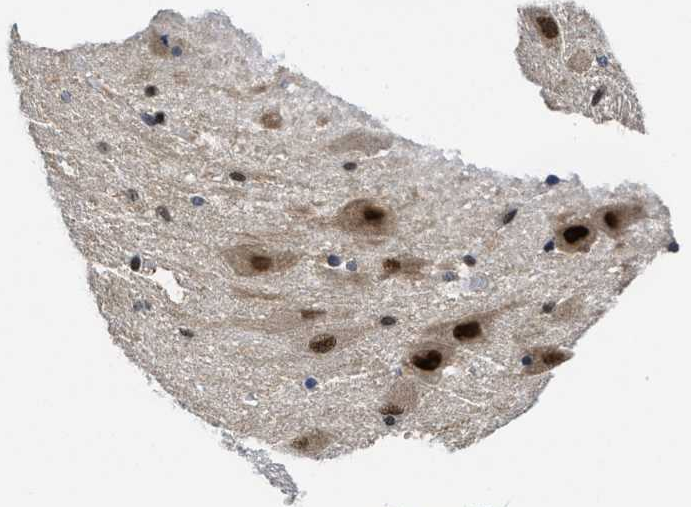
{"staining": {"intensity": "moderate", "quantity": ">75%", "location": "cytoplasmic/membranous"}, "tissue": "hippocampus", "cell_type": "Glial cells", "image_type": "normal", "snomed": [{"axis": "morphology", "description": "Normal tissue, NOS"}, {"axis": "topography", "description": "Hippocampus"}], "caption": "Glial cells demonstrate medium levels of moderate cytoplasmic/membranous expression in about >75% of cells in unremarkable hippocampus.", "gene": "CUL4B", "patient": {"sex": "female", "age": 54}}